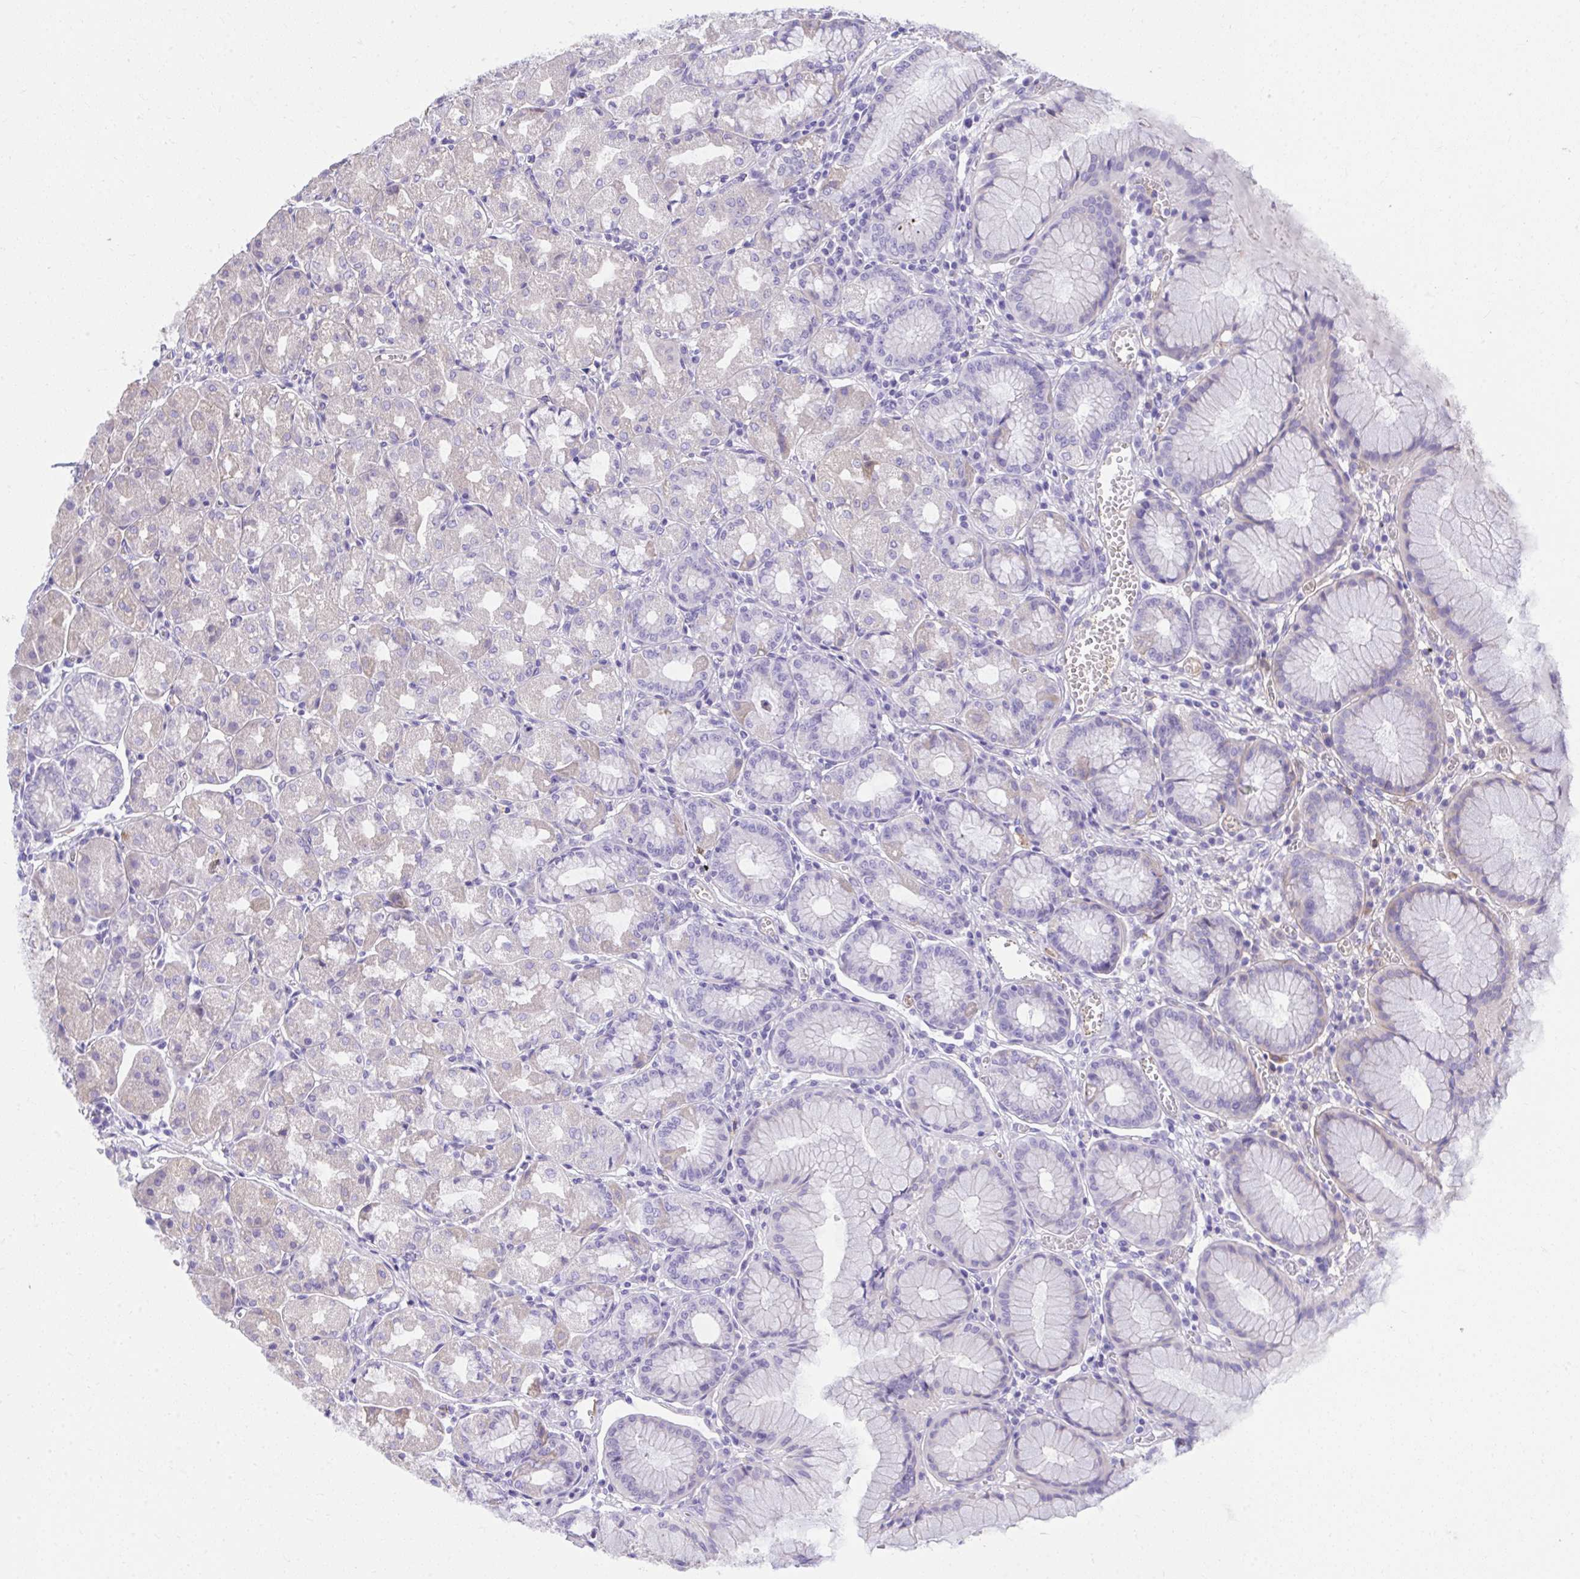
{"staining": {"intensity": "moderate", "quantity": "<25%", "location": "cytoplasmic/membranous"}, "tissue": "stomach", "cell_type": "Glandular cells", "image_type": "normal", "snomed": [{"axis": "morphology", "description": "Normal tissue, NOS"}, {"axis": "topography", "description": "Stomach"}], "caption": "A low amount of moderate cytoplasmic/membranous expression is present in about <25% of glandular cells in unremarkable stomach.", "gene": "HRG", "patient": {"sex": "male", "age": 55}}